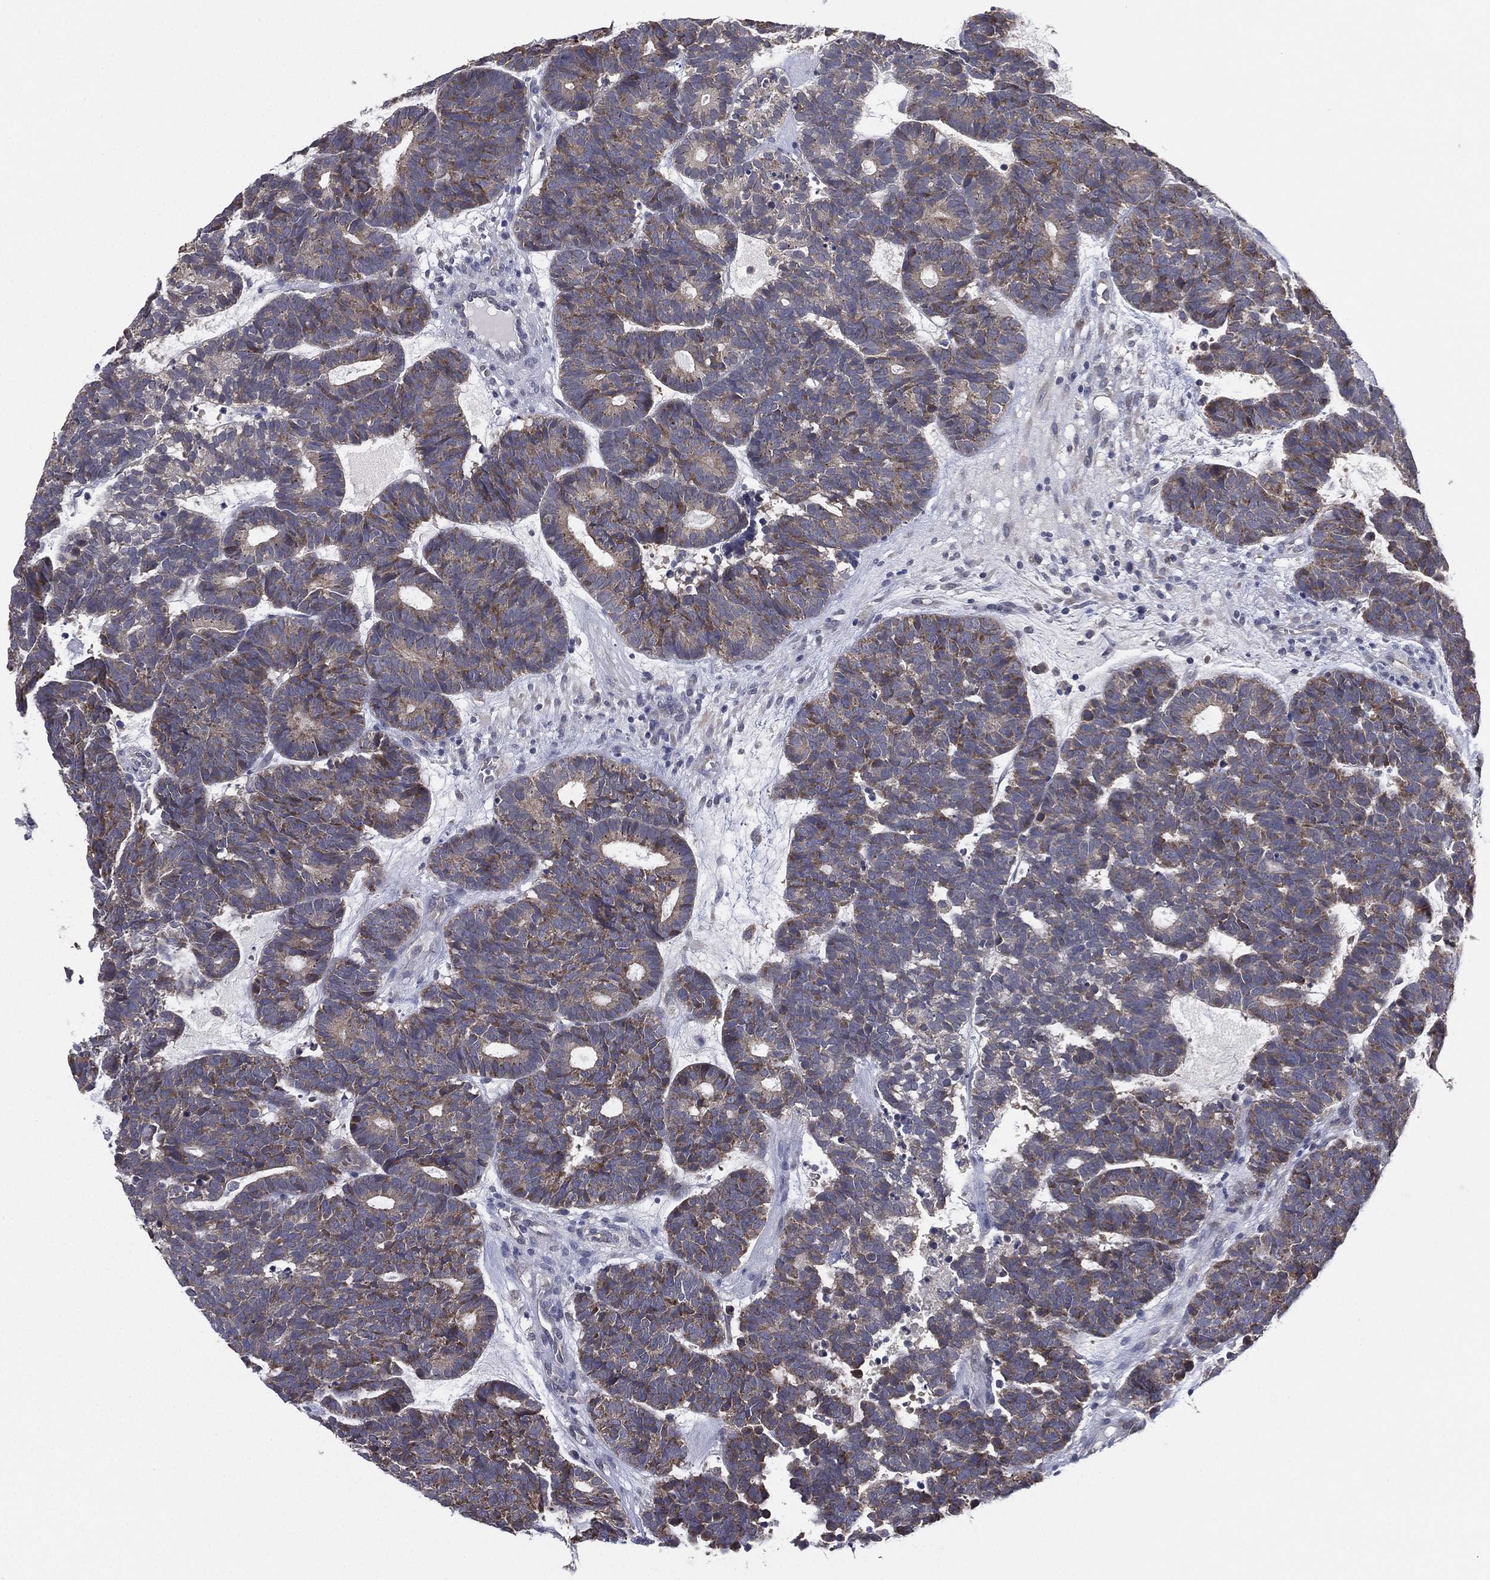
{"staining": {"intensity": "weak", "quantity": "<25%", "location": "cytoplasmic/membranous"}, "tissue": "head and neck cancer", "cell_type": "Tumor cells", "image_type": "cancer", "snomed": [{"axis": "morphology", "description": "Adenocarcinoma, NOS"}, {"axis": "topography", "description": "Head-Neck"}], "caption": "Immunohistochemistry (IHC) micrograph of human adenocarcinoma (head and neck) stained for a protein (brown), which reveals no staining in tumor cells. (Stains: DAB IHC with hematoxylin counter stain, Microscopy: brightfield microscopy at high magnification).", "gene": "MPP7", "patient": {"sex": "female", "age": 81}}